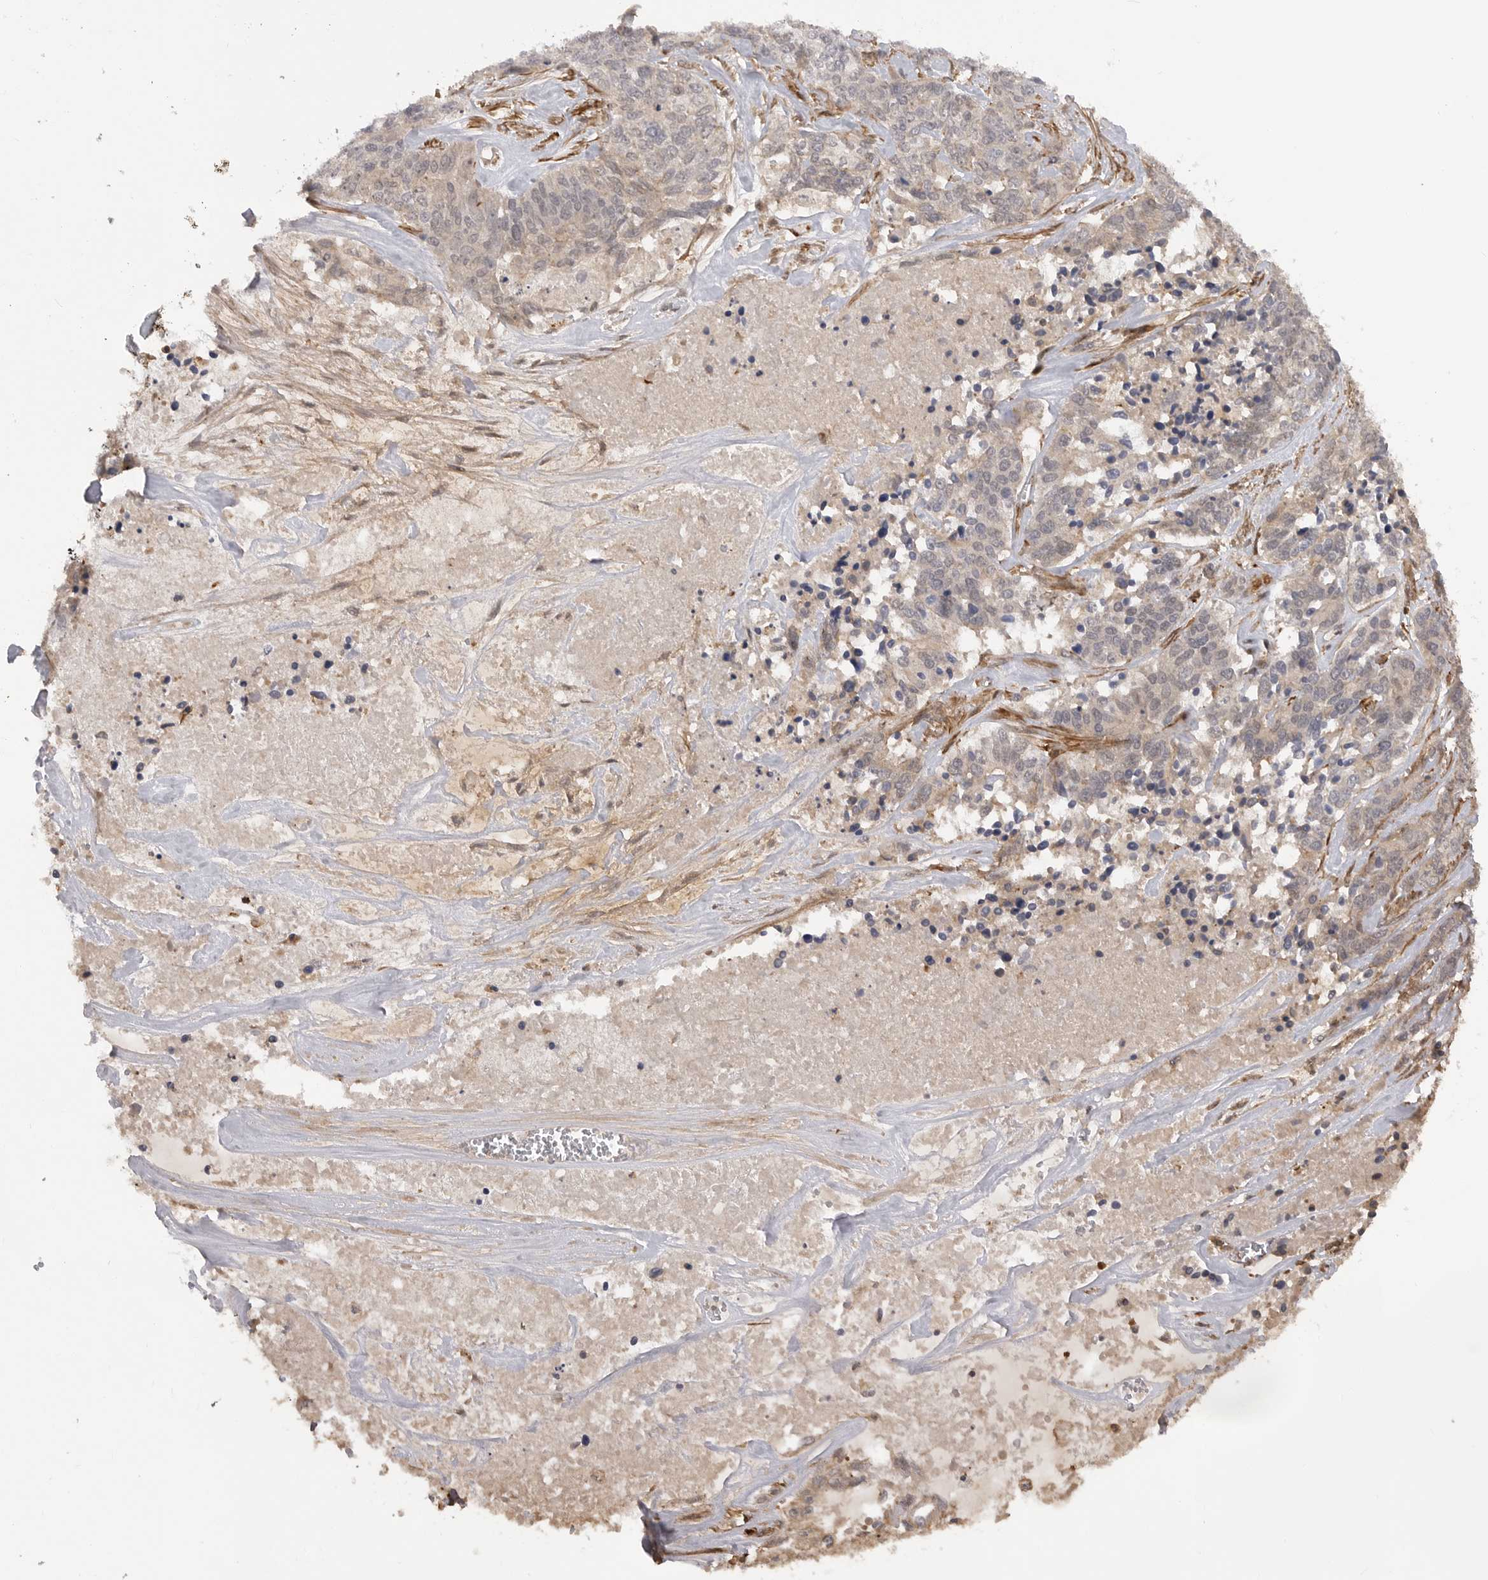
{"staining": {"intensity": "negative", "quantity": "none", "location": "none"}, "tissue": "ovarian cancer", "cell_type": "Tumor cells", "image_type": "cancer", "snomed": [{"axis": "morphology", "description": "Cystadenocarcinoma, serous, NOS"}, {"axis": "topography", "description": "Ovary"}], "caption": "IHC histopathology image of human ovarian cancer (serous cystadenocarcinoma) stained for a protein (brown), which shows no positivity in tumor cells.", "gene": "TRIM56", "patient": {"sex": "female", "age": 44}}